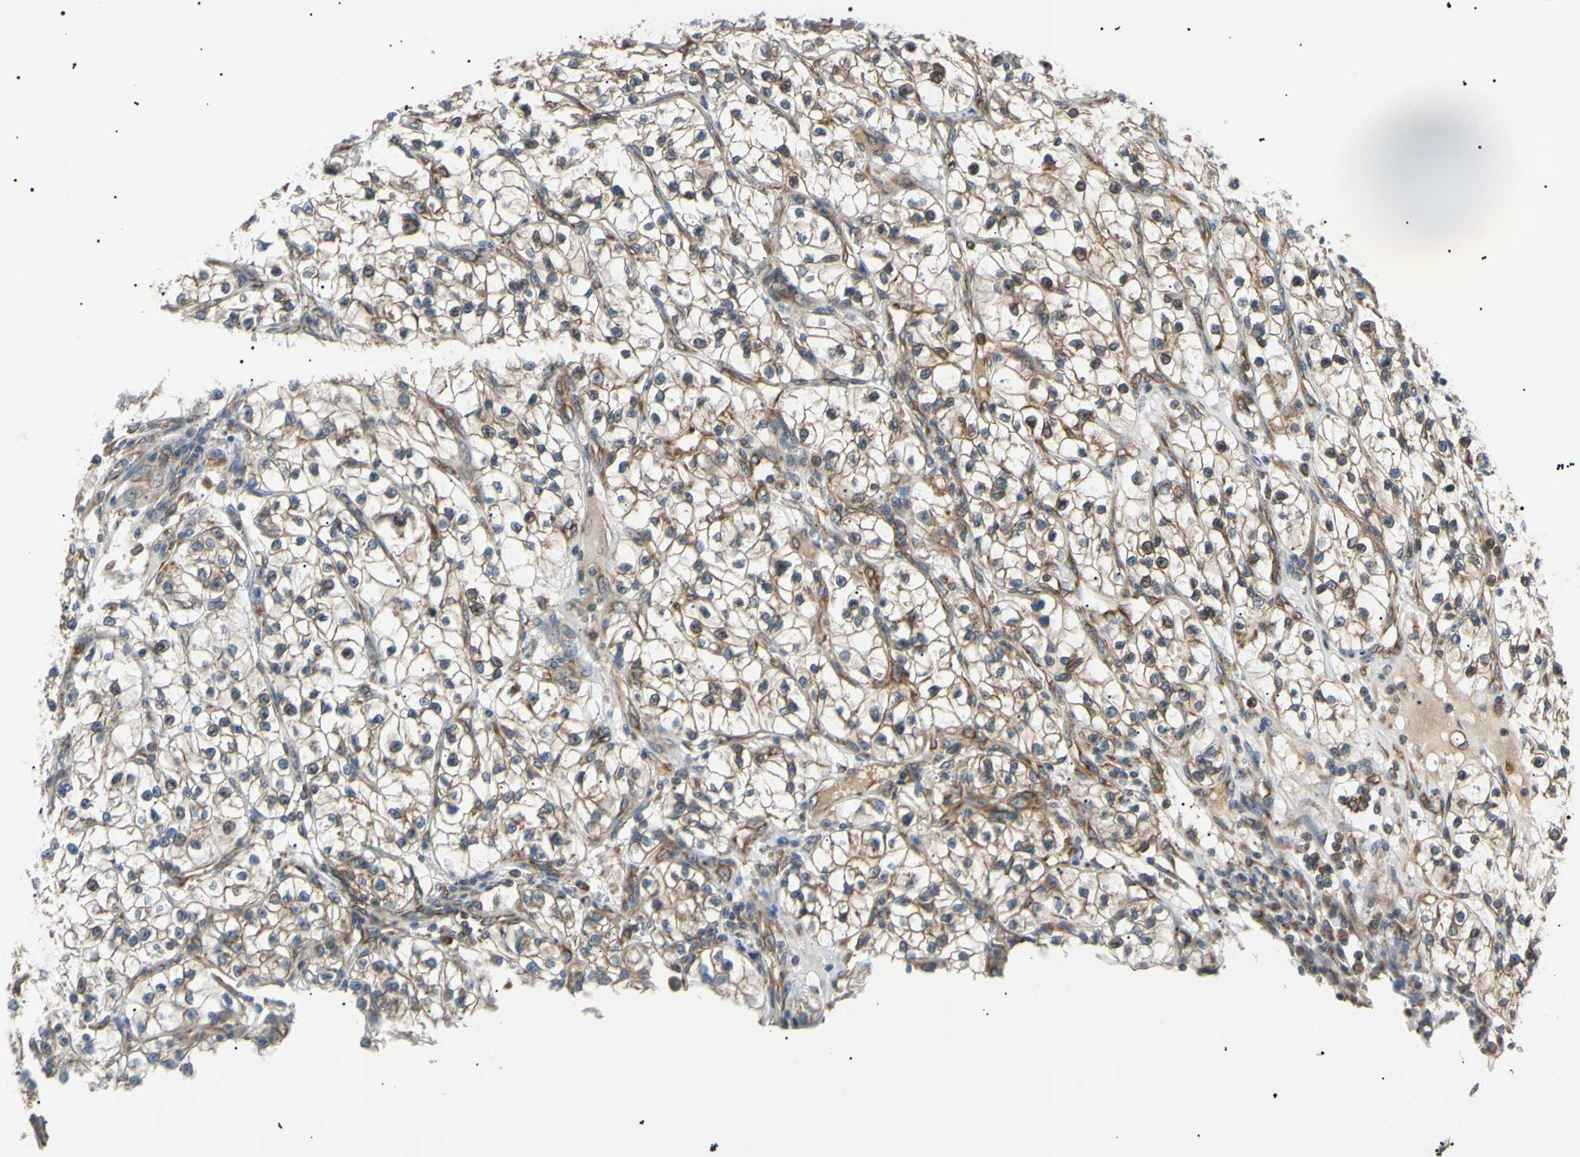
{"staining": {"intensity": "weak", "quantity": "25%-75%", "location": "cytoplasmic/membranous"}, "tissue": "renal cancer", "cell_type": "Tumor cells", "image_type": "cancer", "snomed": [{"axis": "morphology", "description": "Adenocarcinoma, NOS"}, {"axis": "topography", "description": "Kidney"}], "caption": "Human renal adenocarcinoma stained for a protein (brown) reveals weak cytoplasmic/membranous positive expression in about 25%-75% of tumor cells.", "gene": "VAPA", "patient": {"sex": "female", "age": 57}}